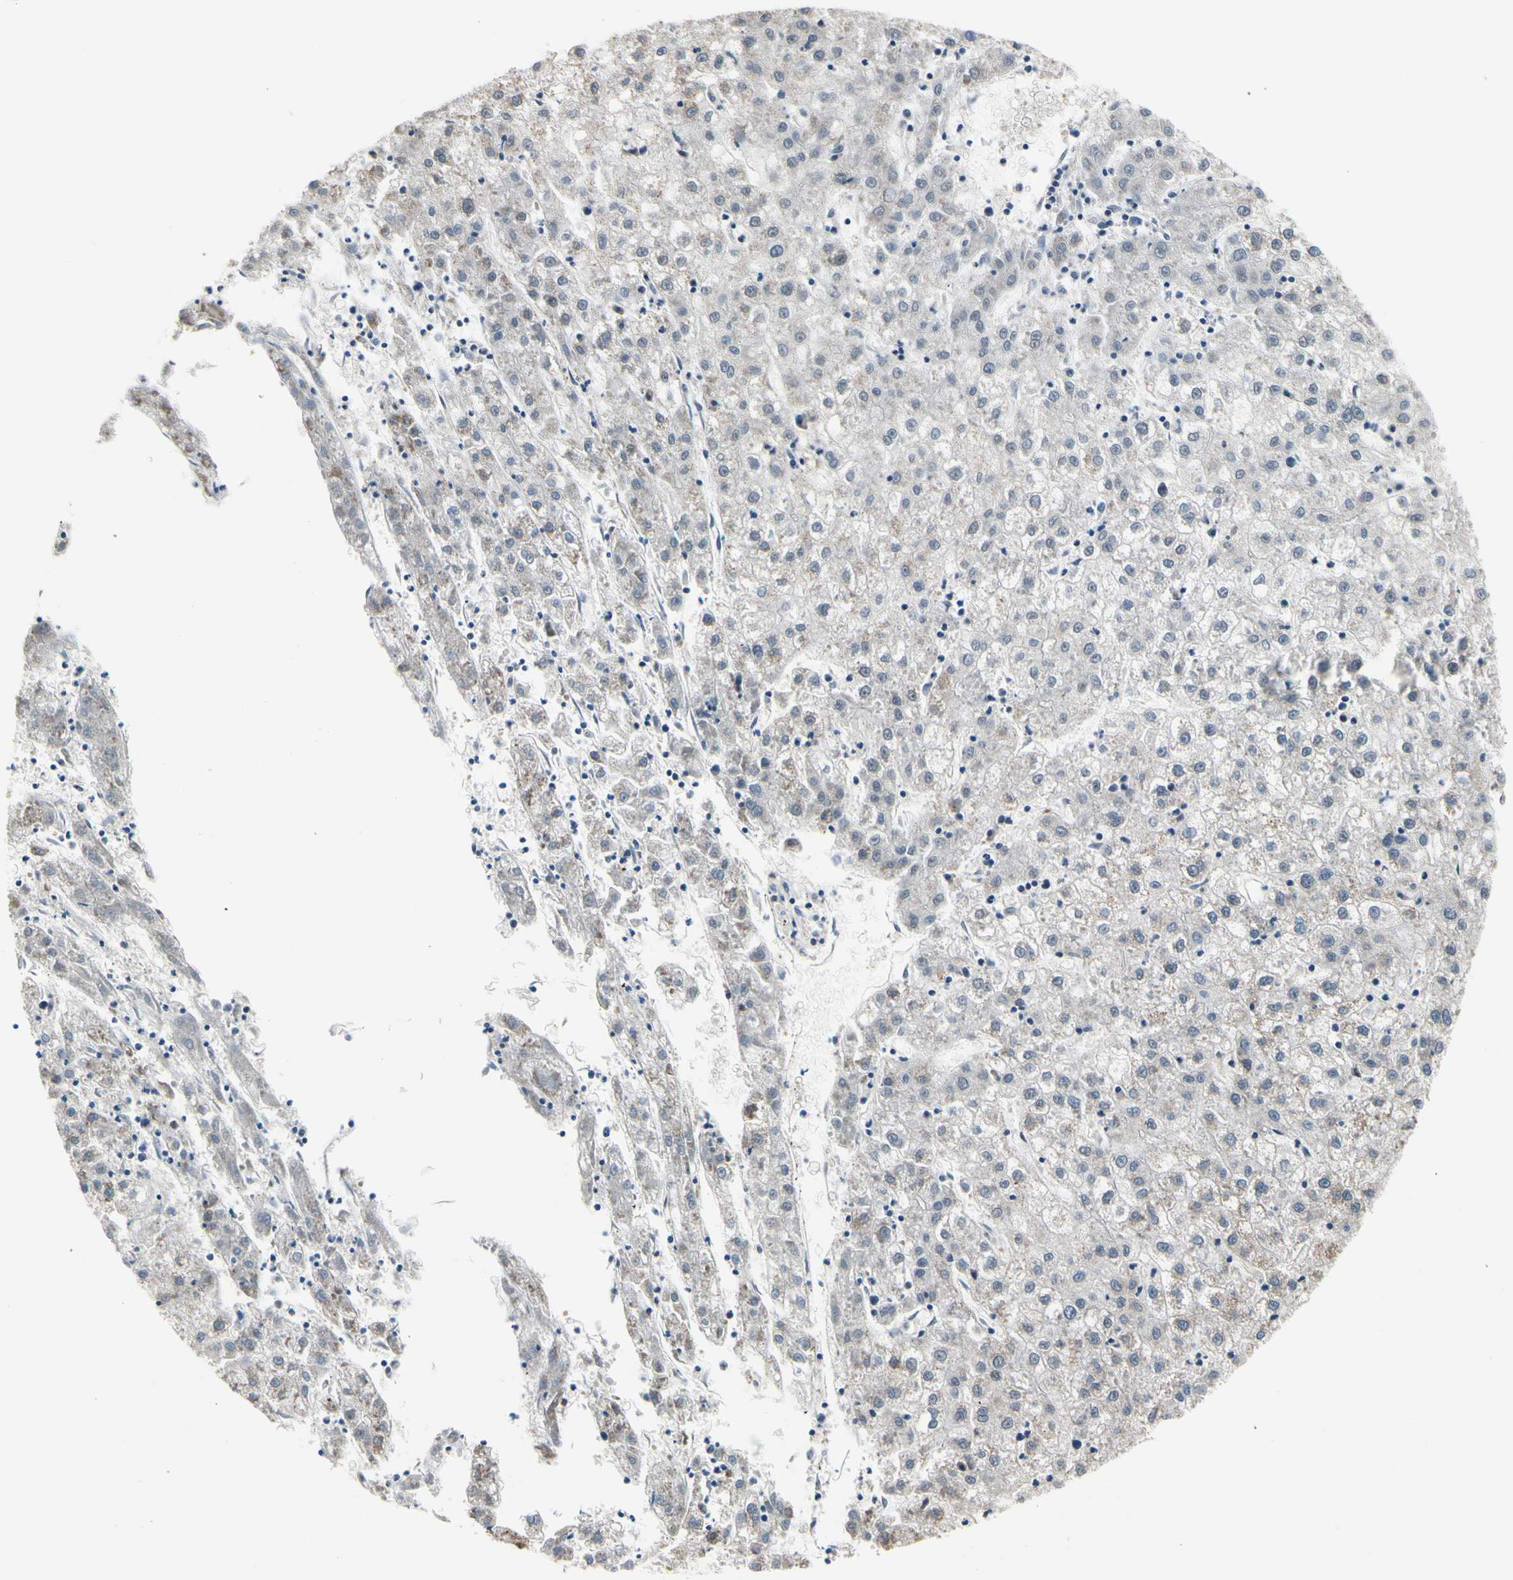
{"staining": {"intensity": "negative", "quantity": "none", "location": "none"}, "tissue": "liver cancer", "cell_type": "Tumor cells", "image_type": "cancer", "snomed": [{"axis": "morphology", "description": "Carcinoma, Hepatocellular, NOS"}, {"axis": "topography", "description": "Liver"}], "caption": "This is an immunohistochemistry (IHC) micrograph of human hepatocellular carcinoma (liver). There is no positivity in tumor cells.", "gene": "TAF12", "patient": {"sex": "male", "age": 72}}